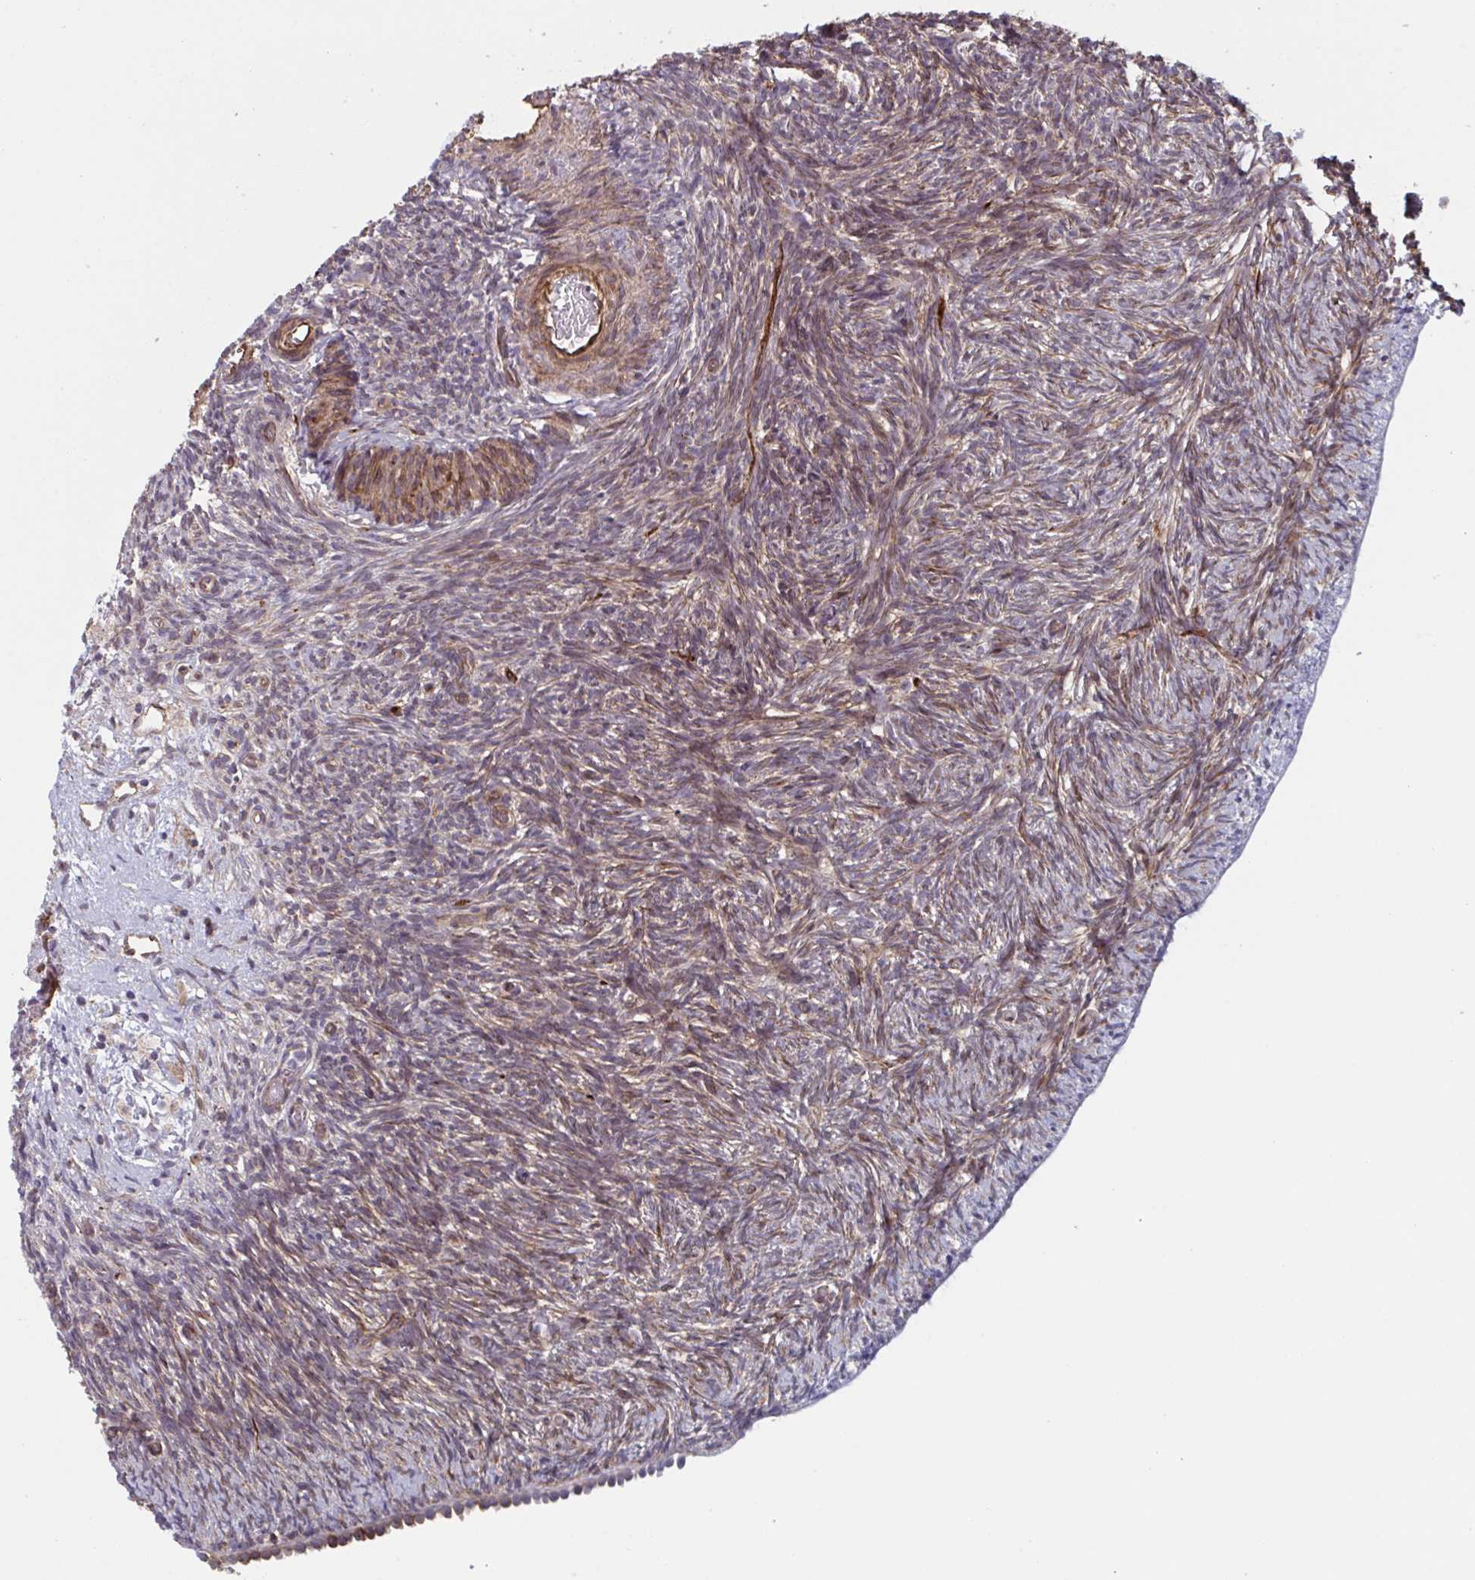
{"staining": {"intensity": "weak", "quantity": "25%-75%", "location": "cytoplasmic/membranous"}, "tissue": "ovary", "cell_type": "Ovarian stroma cells", "image_type": "normal", "snomed": [{"axis": "morphology", "description": "Normal tissue, NOS"}, {"axis": "topography", "description": "Ovary"}], "caption": "A photomicrograph of ovary stained for a protein reveals weak cytoplasmic/membranous brown staining in ovarian stroma cells. Immunohistochemistry stains the protein of interest in brown and the nuclei are stained blue.", "gene": "TNFSF10", "patient": {"sex": "female", "age": 39}}